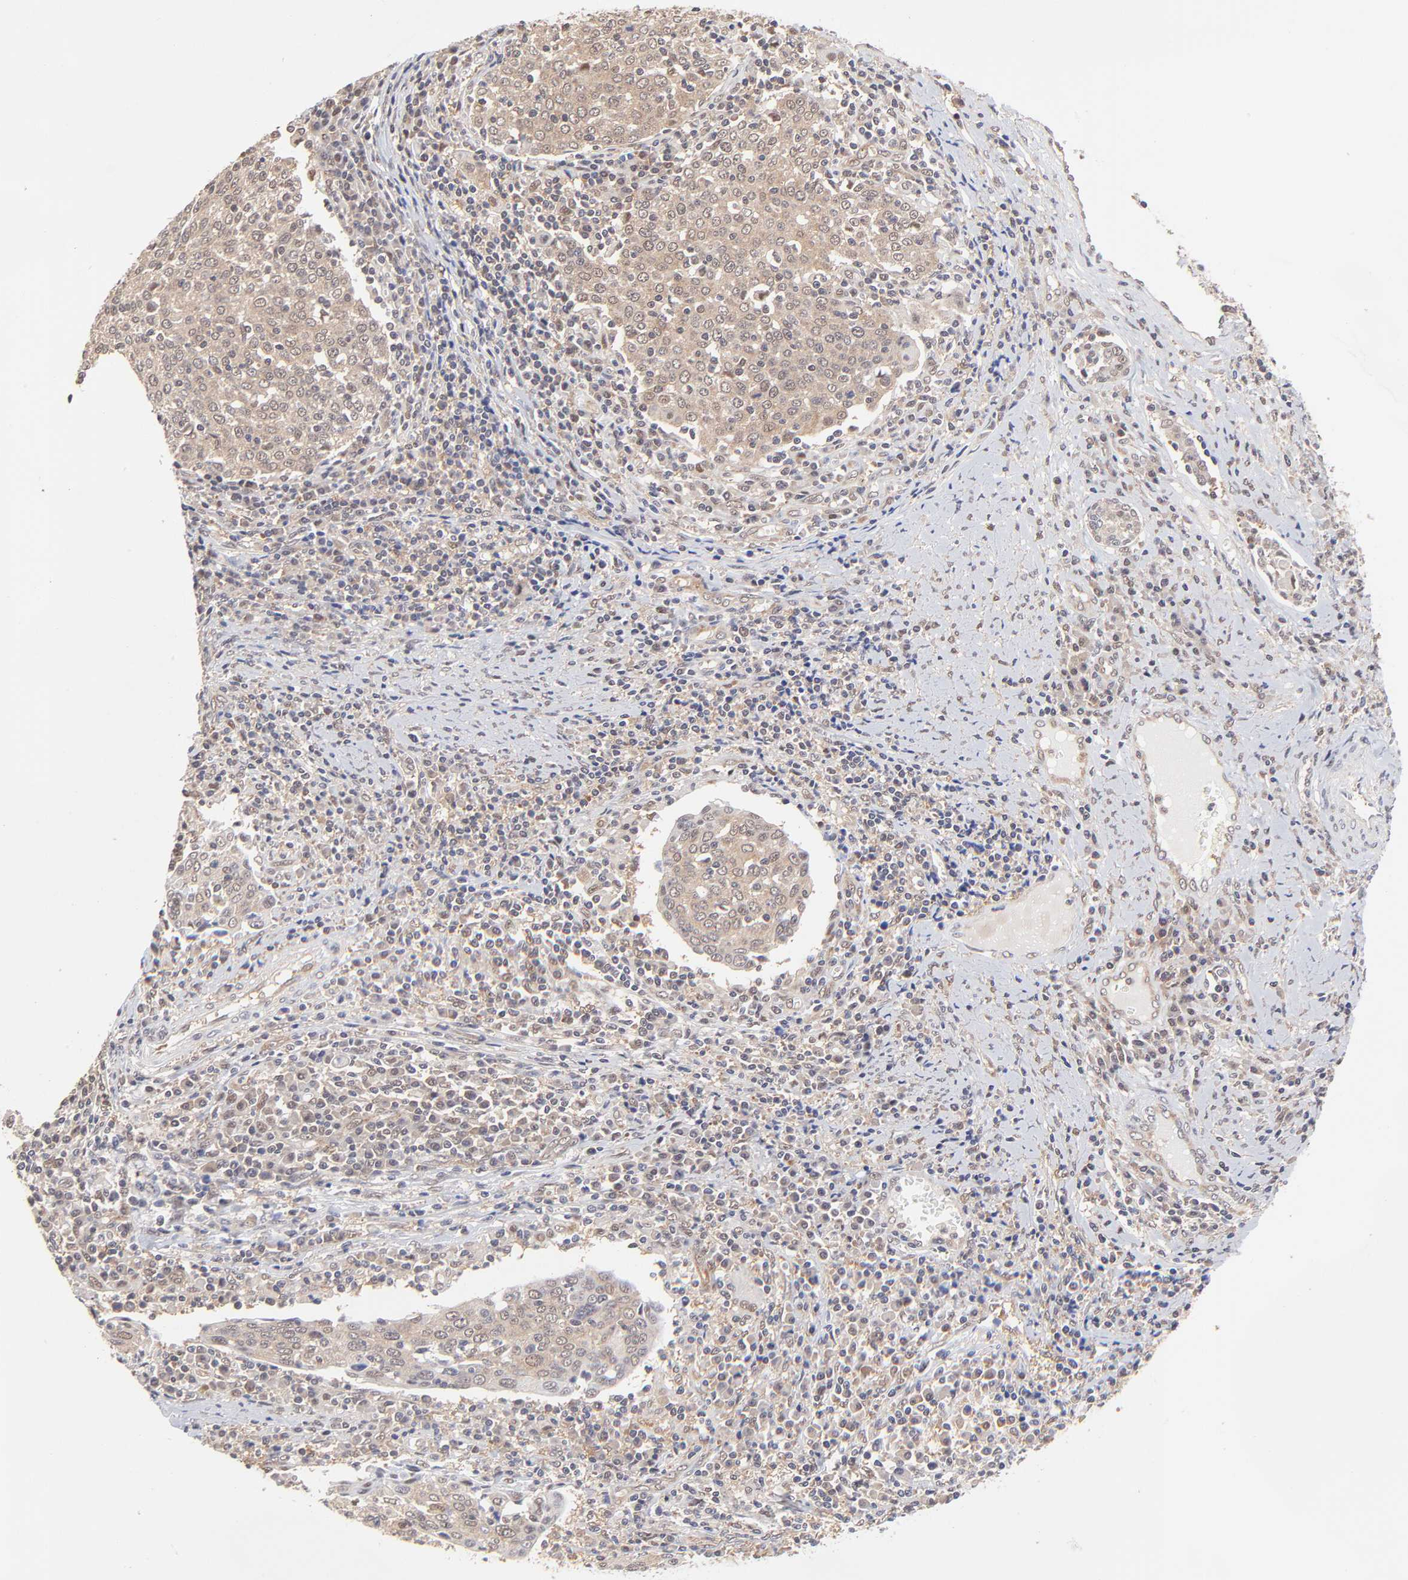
{"staining": {"intensity": "moderate", "quantity": ">75%", "location": "cytoplasmic/membranous"}, "tissue": "cervical cancer", "cell_type": "Tumor cells", "image_type": "cancer", "snomed": [{"axis": "morphology", "description": "Squamous cell carcinoma, NOS"}, {"axis": "topography", "description": "Cervix"}], "caption": "Cervical cancer (squamous cell carcinoma) stained for a protein shows moderate cytoplasmic/membranous positivity in tumor cells.", "gene": "PSMC4", "patient": {"sex": "female", "age": 40}}